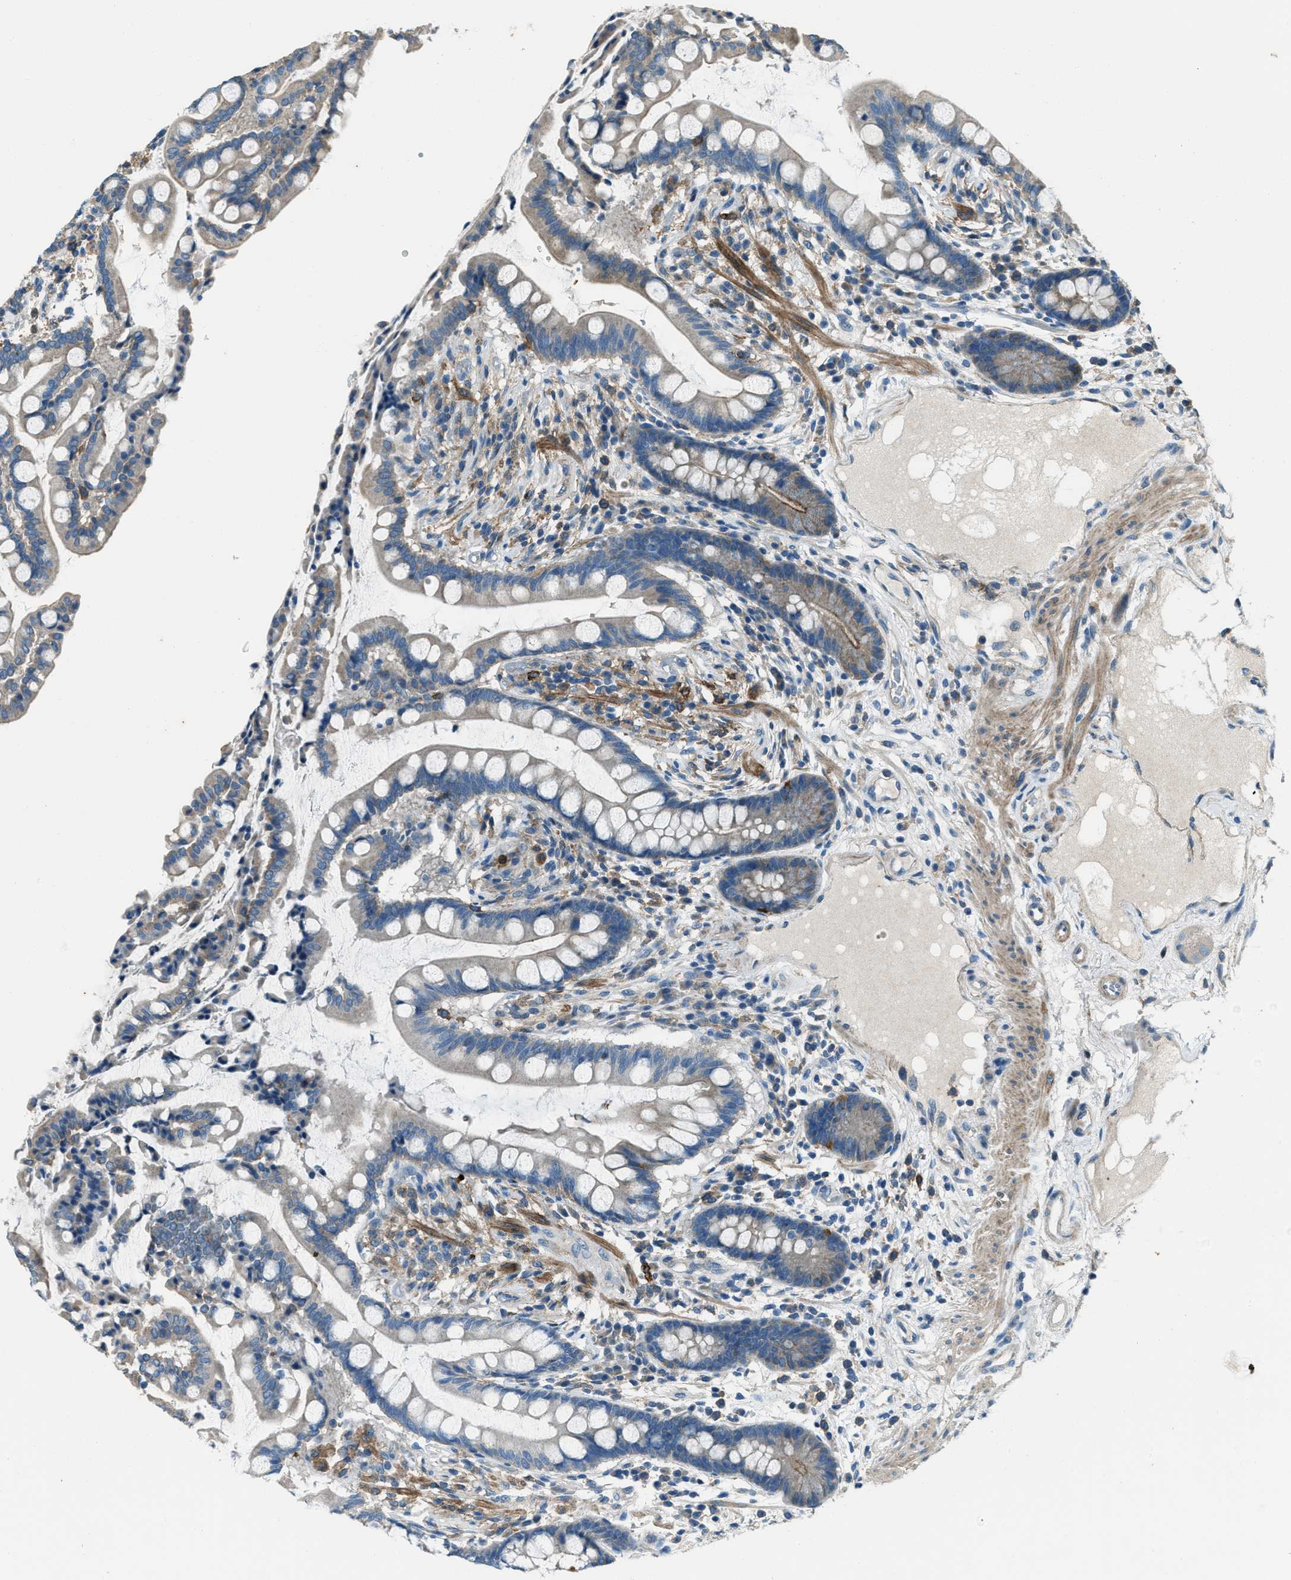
{"staining": {"intensity": "weak", "quantity": ">75%", "location": "cytoplasmic/membranous"}, "tissue": "colon", "cell_type": "Endothelial cells", "image_type": "normal", "snomed": [{"axis": "morphology", "description": "Normal tissue, NOS"}, {"axis": "topography", "description": "Colon"}], "caption": "Endothelial cells show weak cytoplasmic/membranous staining in approximately >75% of cells in unremarkable colon.", "gene": "SVIL", "patient": {"sex": "male", "age": 73}}